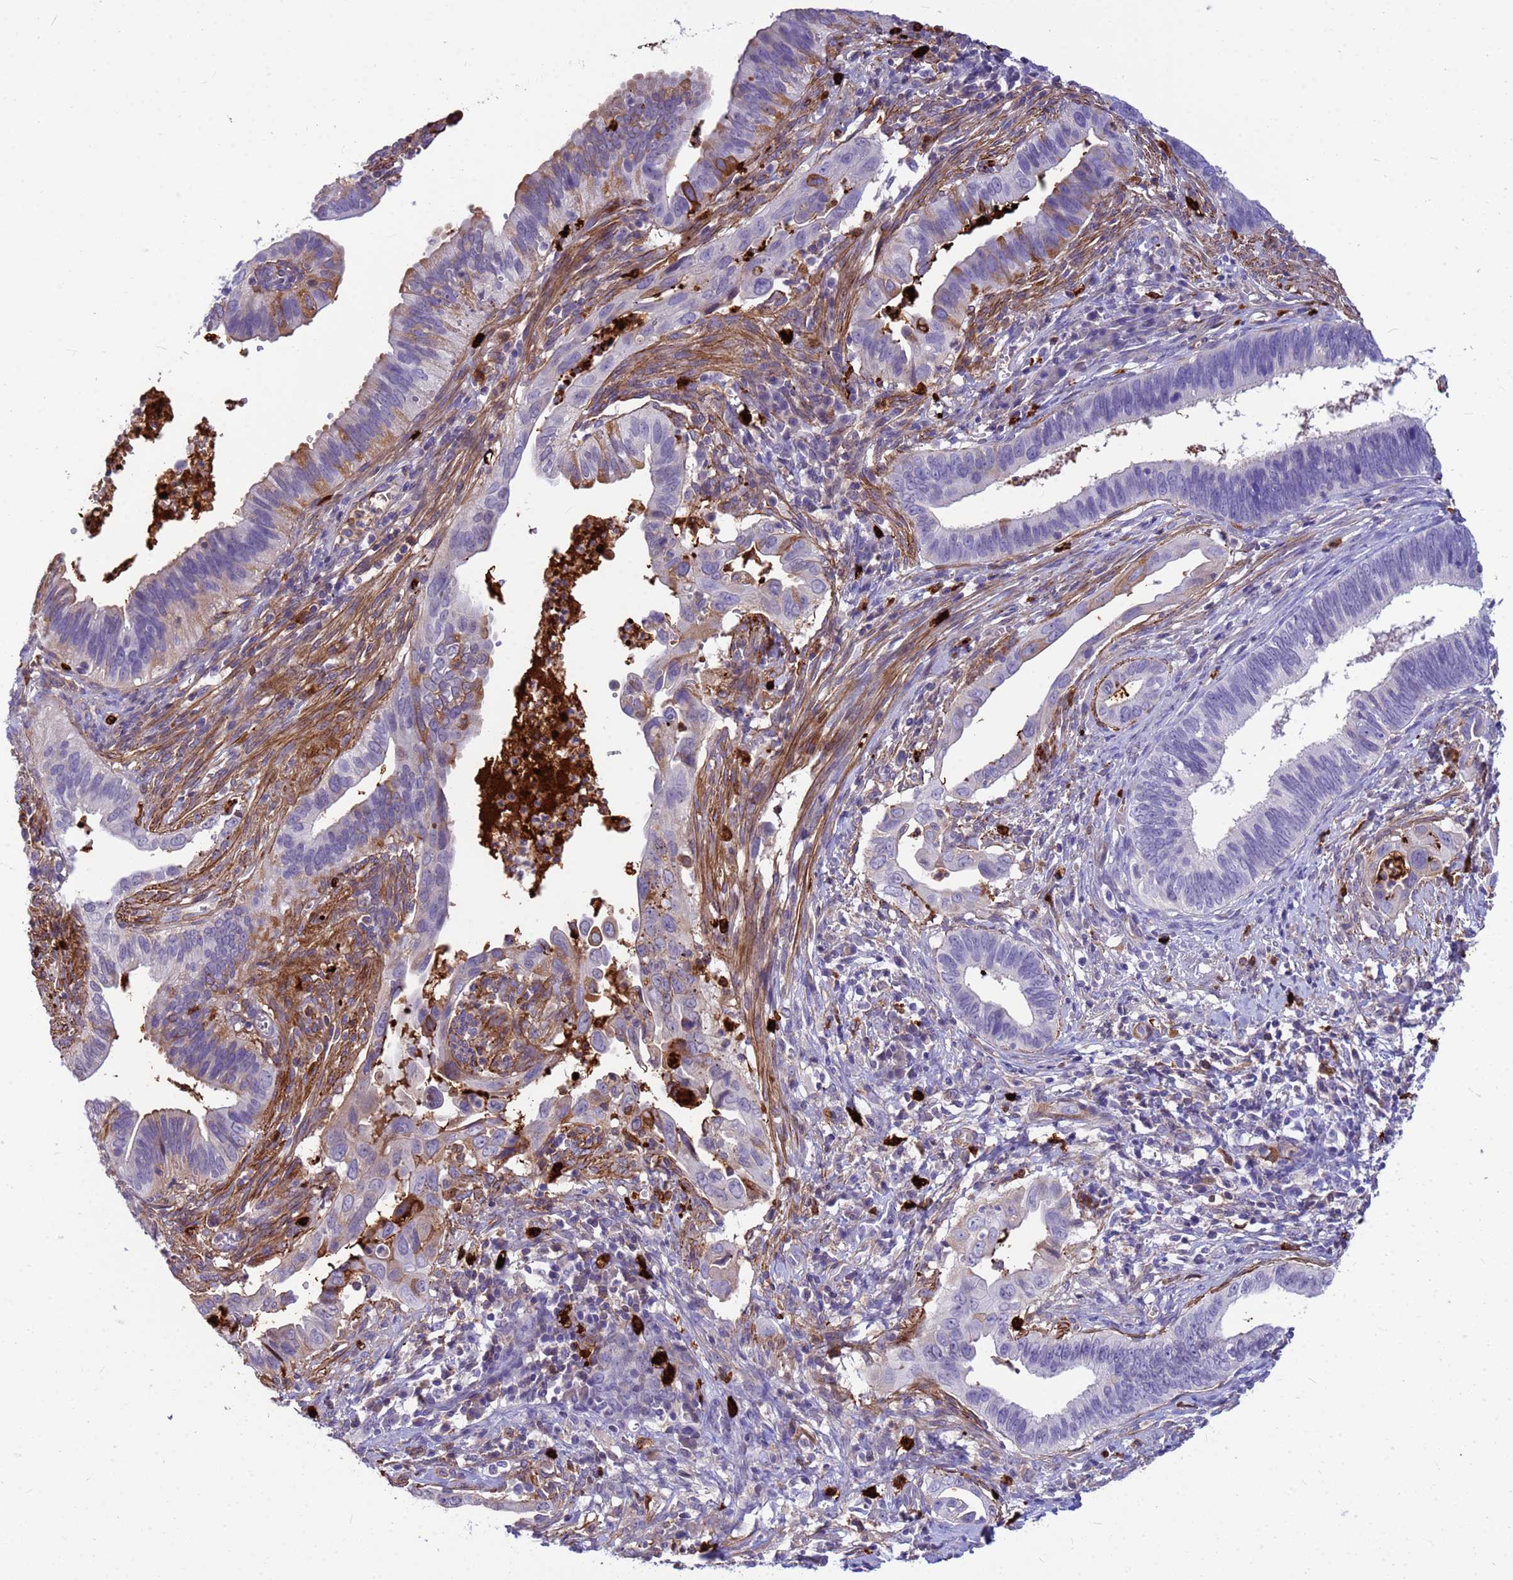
{"staining": {"intensity": "moderate", "quantity": "<25%", "location": "cytoplasmic/membranous"}, "tissue": "cervical cancer", "cell_type": "Tumor cells", "image_type": "cancer", "snomed": [{"axis": "morphology", "description": "Adenocarcinoma, NOS"}, {"axis": "topography", "description": "Cervix"}], "caption": "High-power microscopy captured an immunohistochemistry (IHC) image of cervical cancer (adenocarcinoma), revealing moderate cytoplasmic/membranous staining in about <25% of tumor cells. (DAB = brown stain, brightfield microscopy at high magnification).", "gene": "ORM1", "patient": {"sex": "female", "age": 42}}